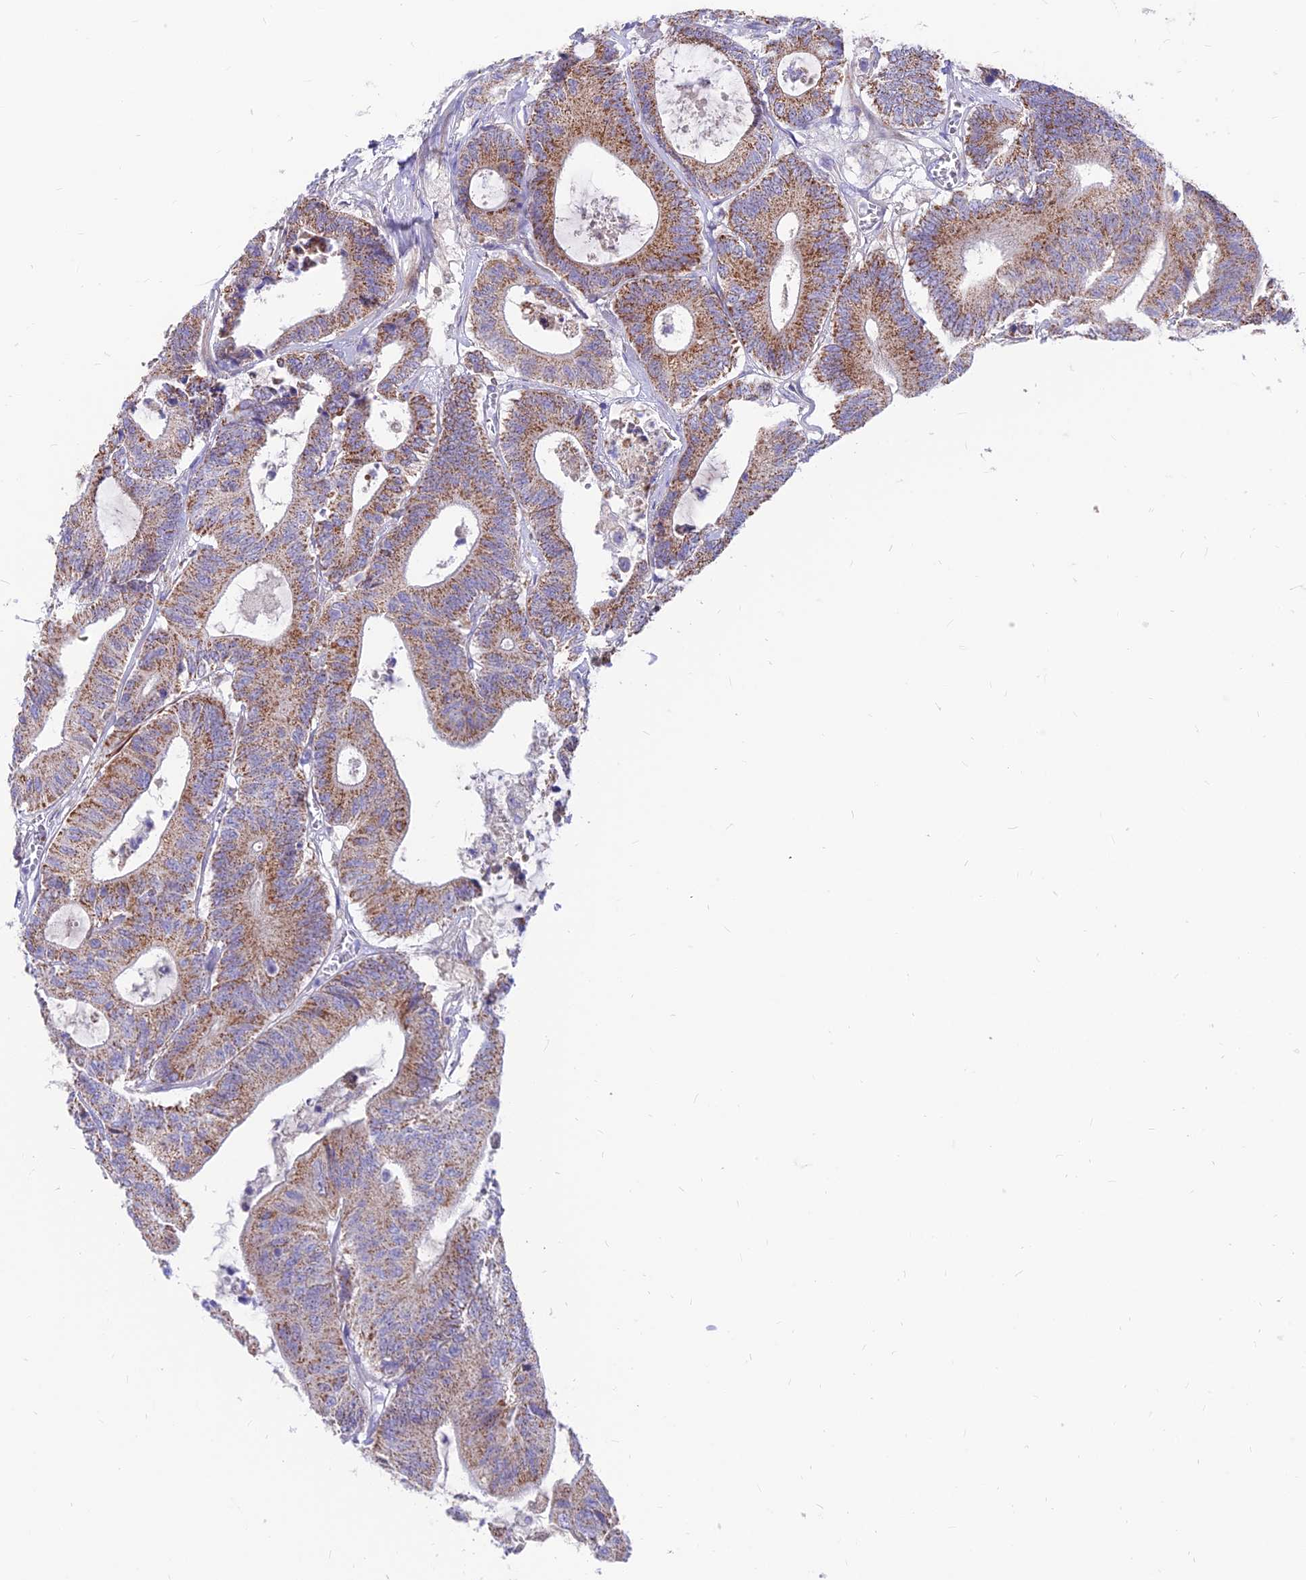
{"staining": {"intensity": "moderate", "quantity": ">75%", "location": "cytoplasmic/membranous"}, "tissue": "colorectal cancer", "cell_type": "Tumor cells", "image_type": "cancer", "snomed": [{"axis": "morphology", "description": "Adenocarcinoma, NOS"}, {"axis": "topography", "description": "Colon"}], "caption": "Immunohistochemical staining of human colorectal cancer (adenocarcinoma) displays medium levels of moderate cytoplasmic/membranous protein positivity in about >75% of tumor cells.", "gene": "TIGD6", "patient": {"sex": "female", "age": 84}}